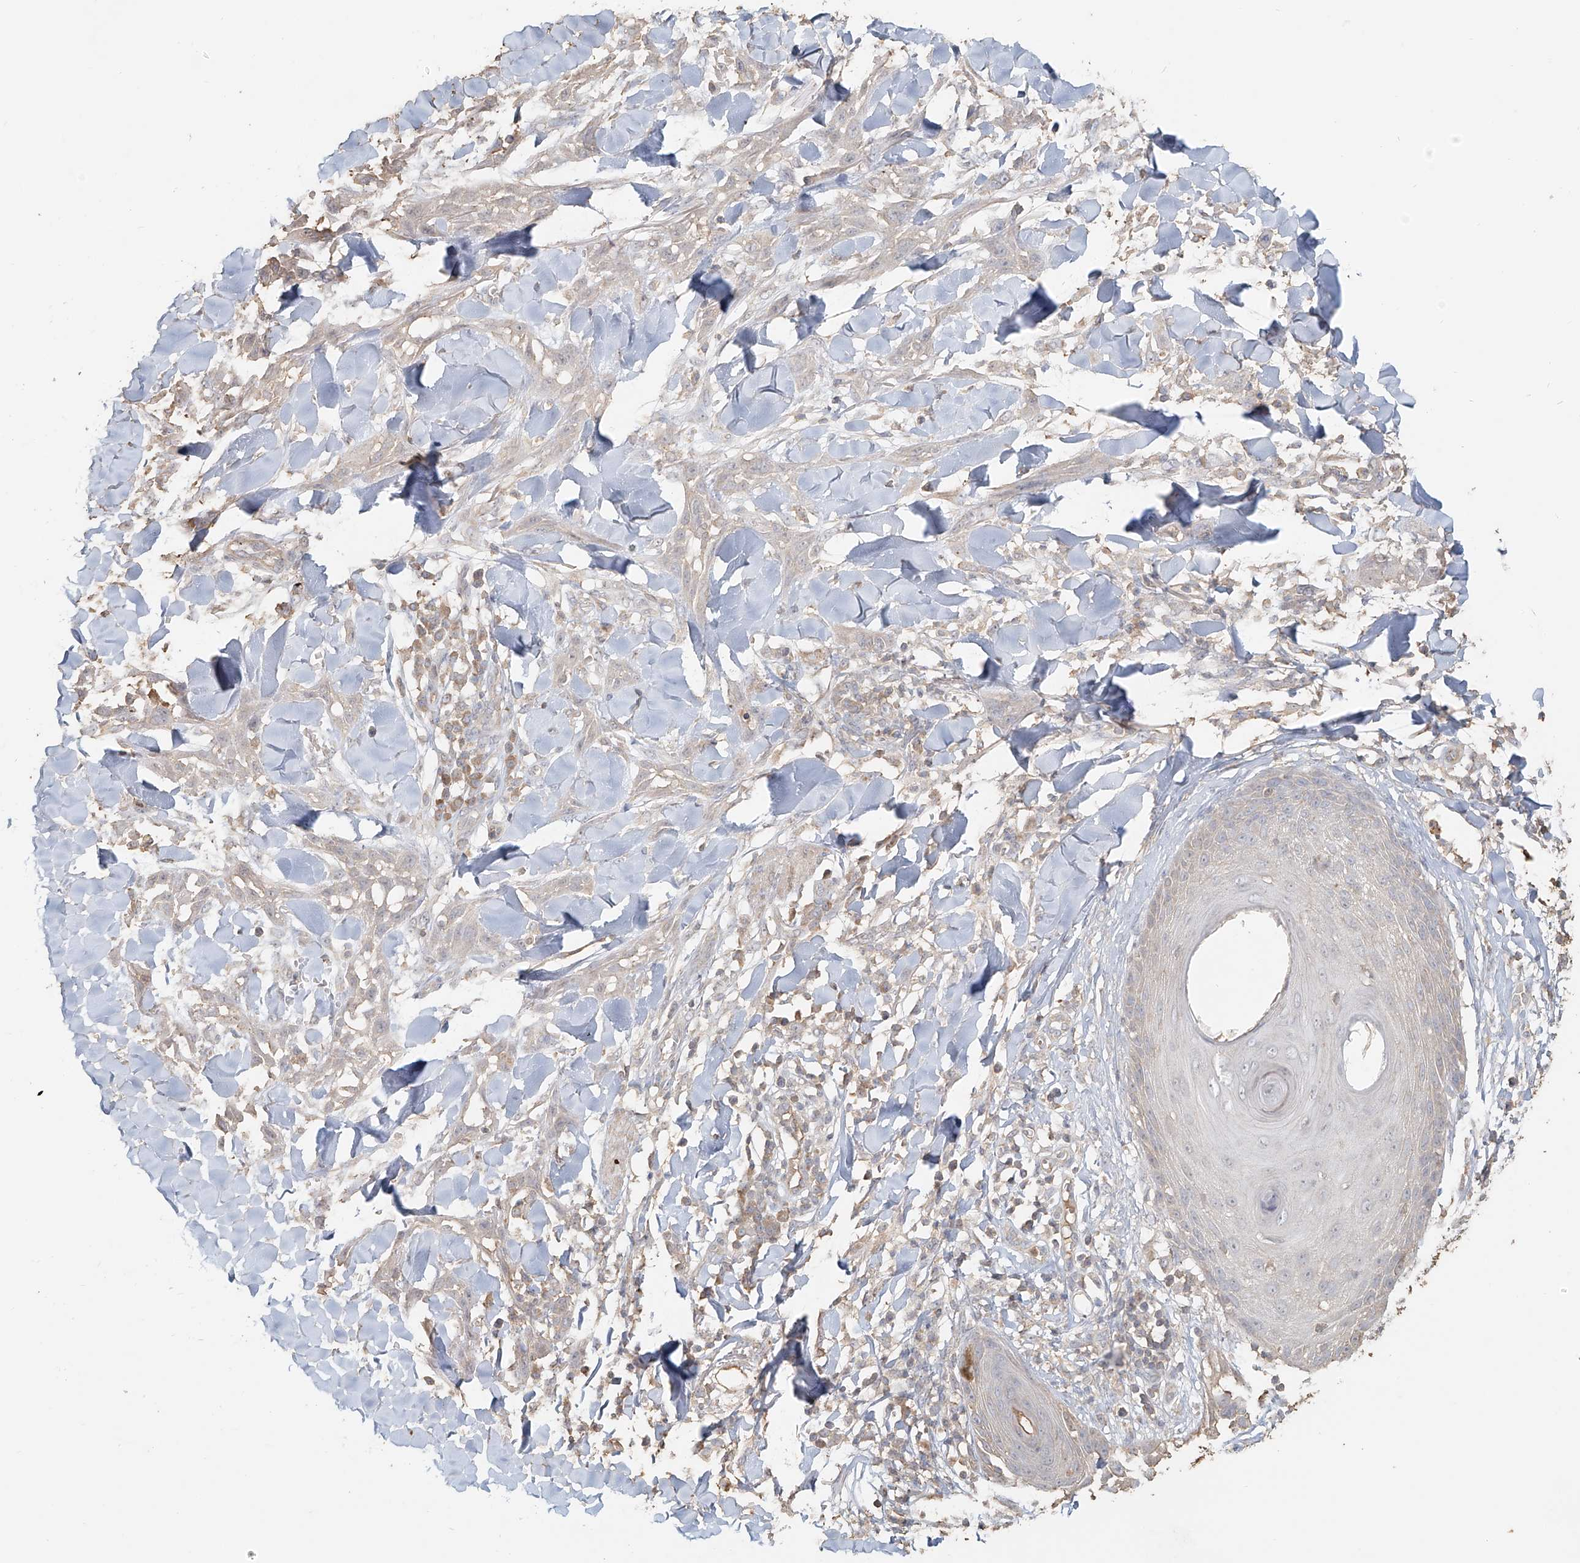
{"staining": {"intensity": "negative", "quantity": "none", "location": "none"}, "tissue": "skin cancer", "cell_type": "Tumor cells", "image_type": "cancer", "snomed": [{"axis": "morphology", "description": "Squamous cell carcinoma, NOS"}, {"axis": "topography", "description": "Skin"}], "caption": "Tumor cells are negative for protein expression in human skin cancer (squamous cell carcinoma). (Stains: DAB IHC with hematoxylin counter stain, Microscopy: brightfield microscopy at high magnification).", "gene": "NPHS1", "patient": {"sex": "male", "age": 24}}